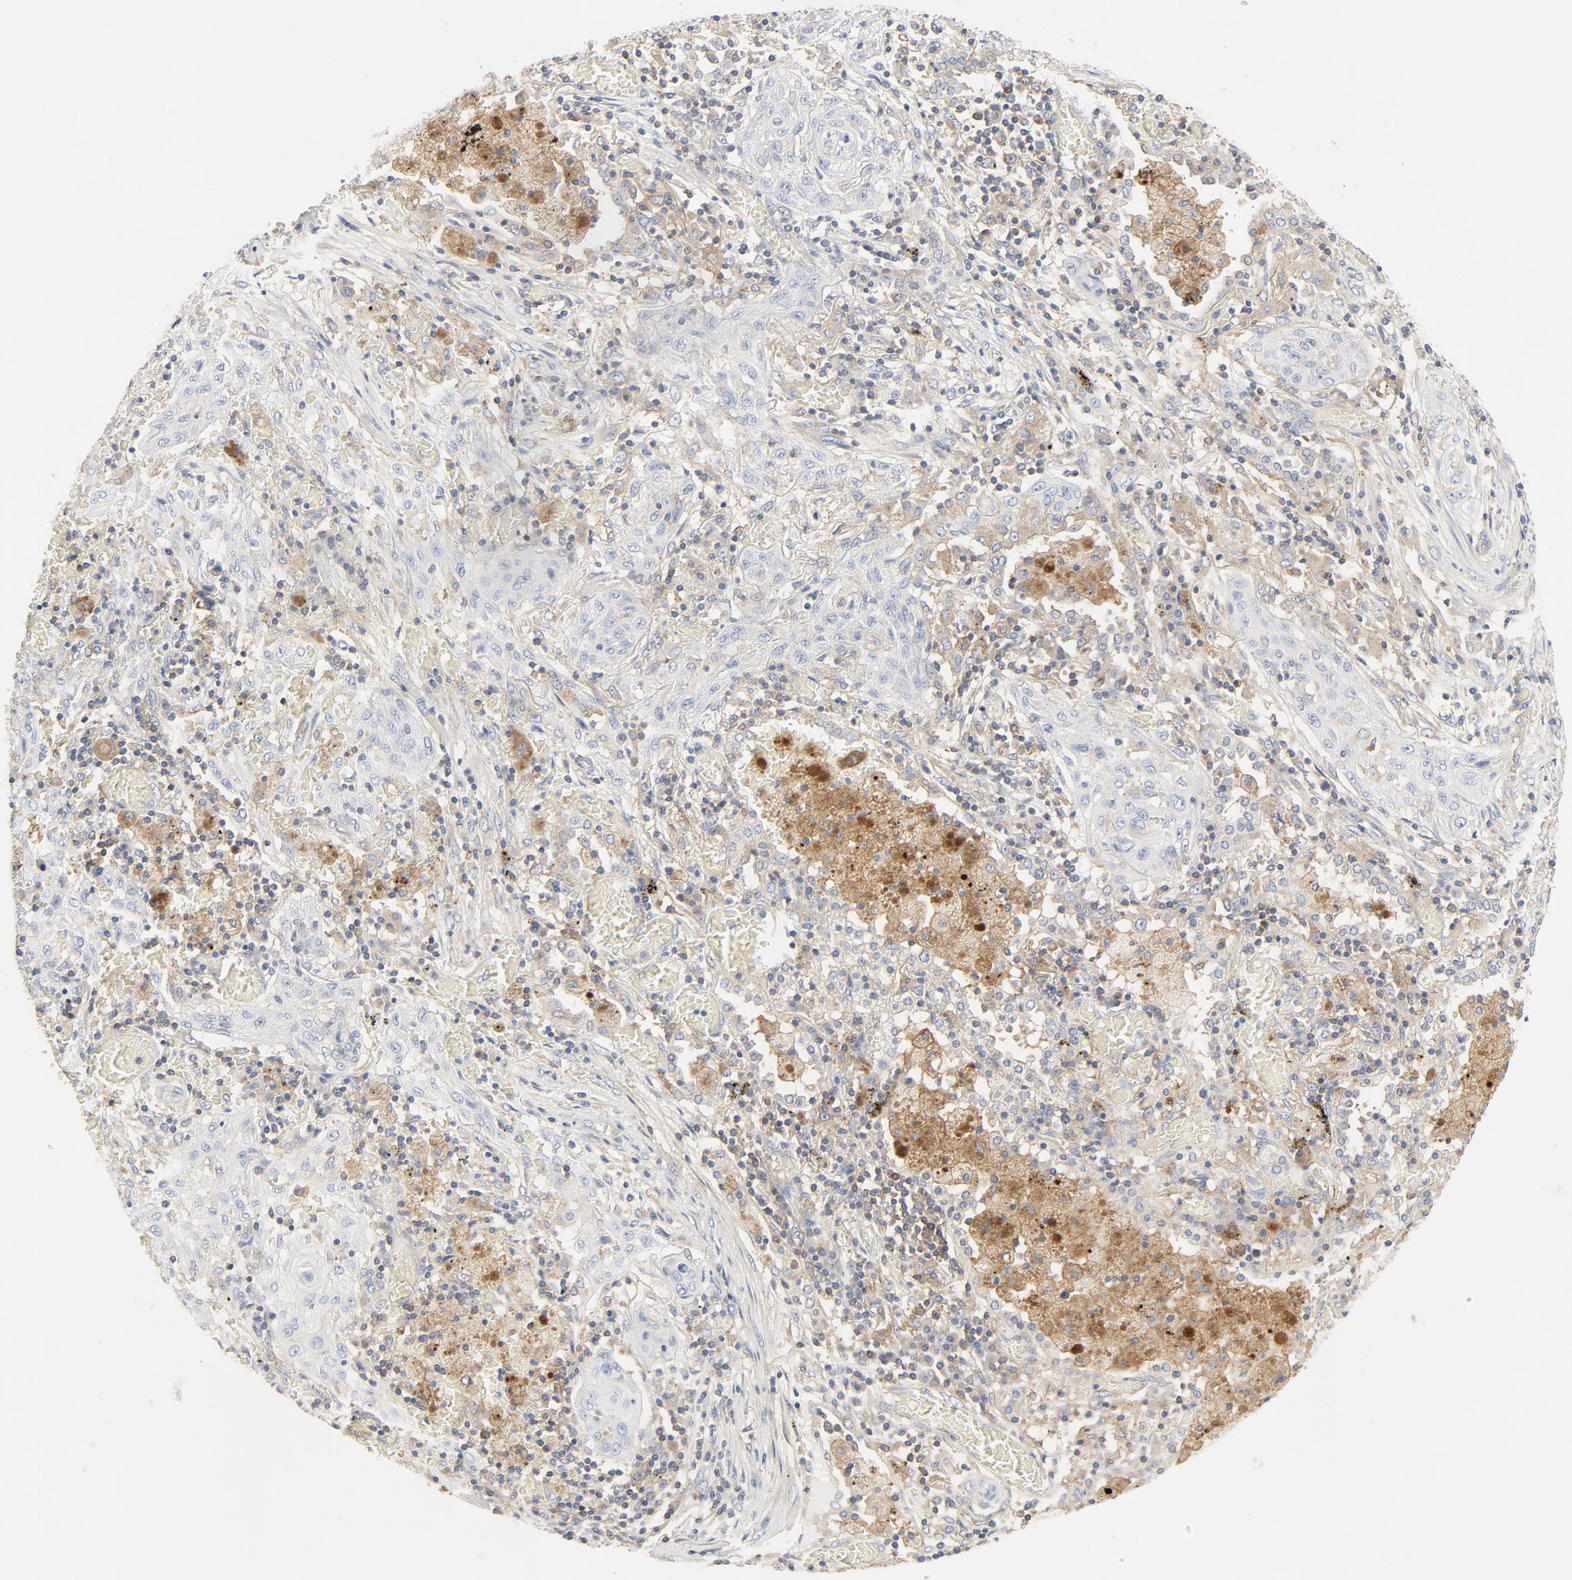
{"staining": {"intensity": "weak", "quantity": "<25%", "location": "cytoplasmic/membranous"}, "tissue": "lung cancer", "cell_type": "Tumor cells", "image_type": "cancer", "snomed": [{"axis": "morphology", "description": "Squamous cell carcinoma, NOS"}, {"axis": "topography", "description": "Lung"}], "caption": "This is an immunohistochemistry (IHC) micrograph of lung cancer. There is no staining in tumor cells.", "gene": "RABEP1", "patient": {"sex": "female", "age": 47}}